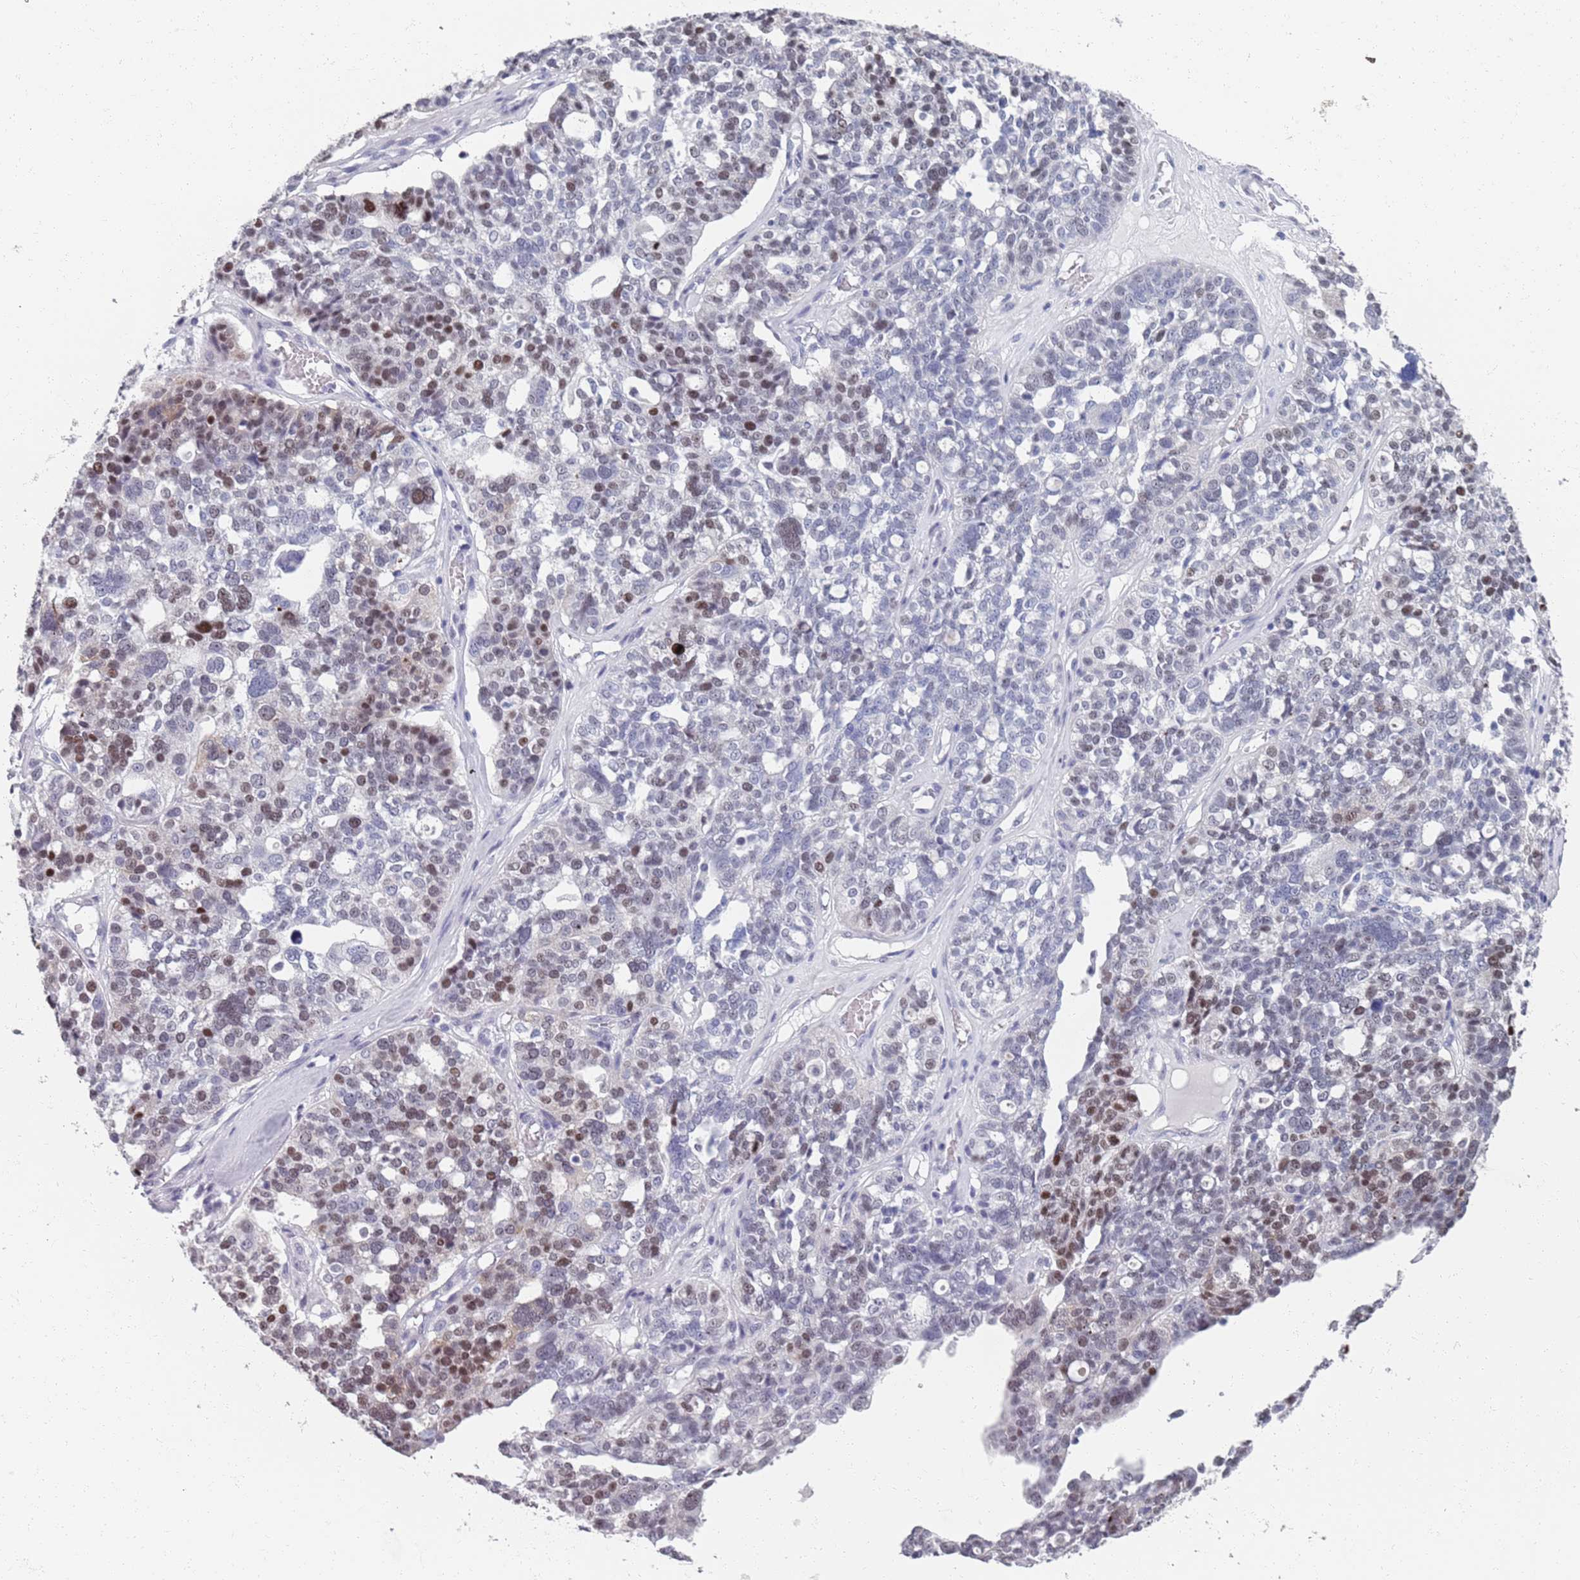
{"staining": {"intensity": "moderate", "quantity": "25%-75%", "location": "nuclear"}, "tissue": "ovarian cancer", "cell_type": "Tumor cells", "image_type": "cancer", "snomed": [{"axis": "morphology", "description": "Cystadenocarcinoma, serous, NOS"}, {"axis": "topography", "description": "Ovary"}], "caption": "Approximately 25%-75% of tumor cells in human ovarian serous cystadenocarcinoma display moderate nuclear protein positivity as visualized by brown immunohistochemical staining.", "gene": "SAMD1", "patient": {"sex": "female", "age": 59}}